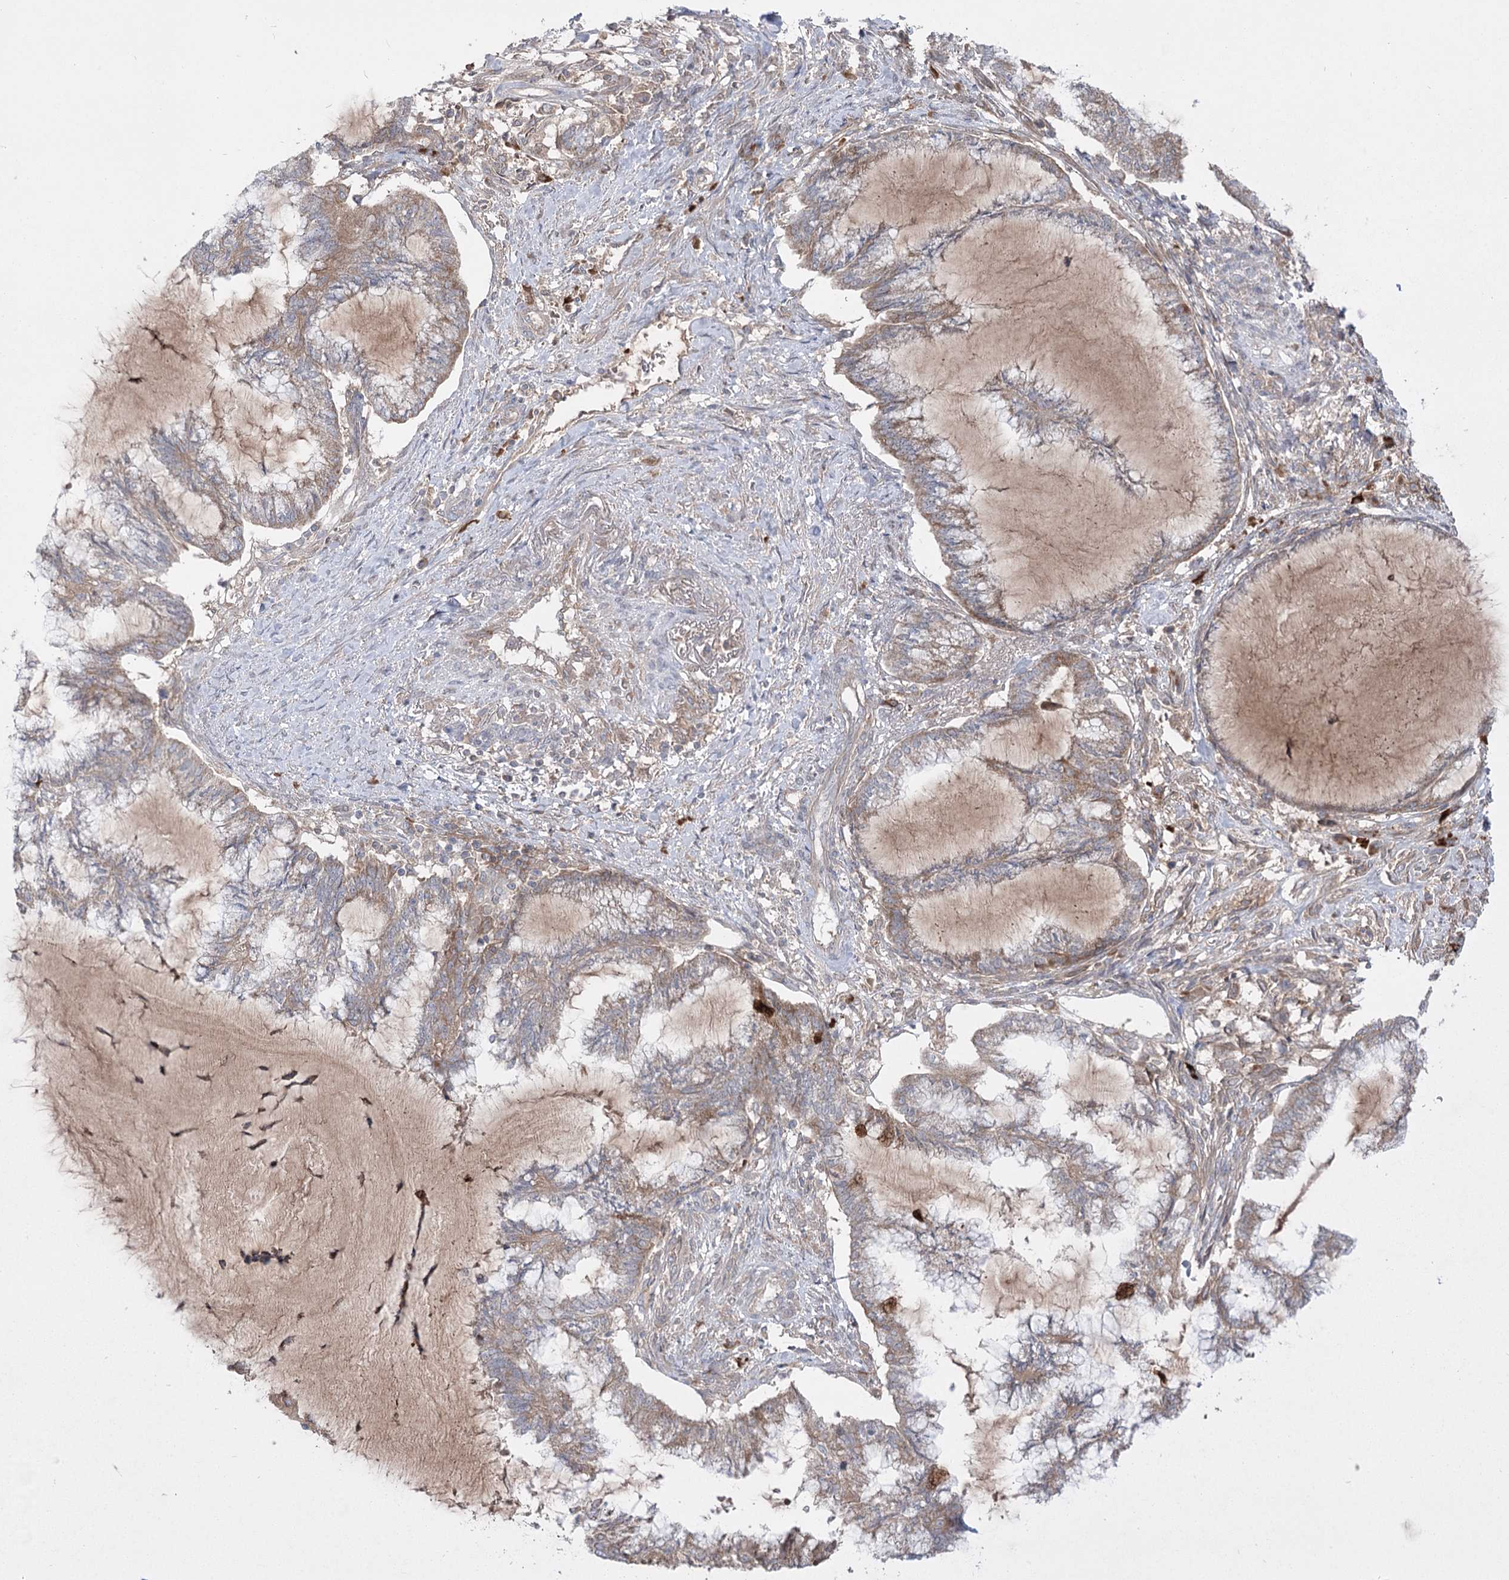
{"staining": {"intensity": "weak", "quantity": ">75%", "location": "cytoplasmic/membranous"}, "tissue": "endometrial cancer", "cell_type": "Tumor cells", "image_type": "cancer", "snomed": [{"axis": "morphology", "description": "Adenocarcinoma, NOS"}, {"axis": "topography", "description": "Endometrium"}], "caption": "Endometrial cancer tissue exhibits weak cytoplasmic/membranous positivity in approximately >75% of tumor cells, visualized by immunohistochemistry.", "gene": "PLEKHA5", "patient": {"sex": "female", "age": 86}}